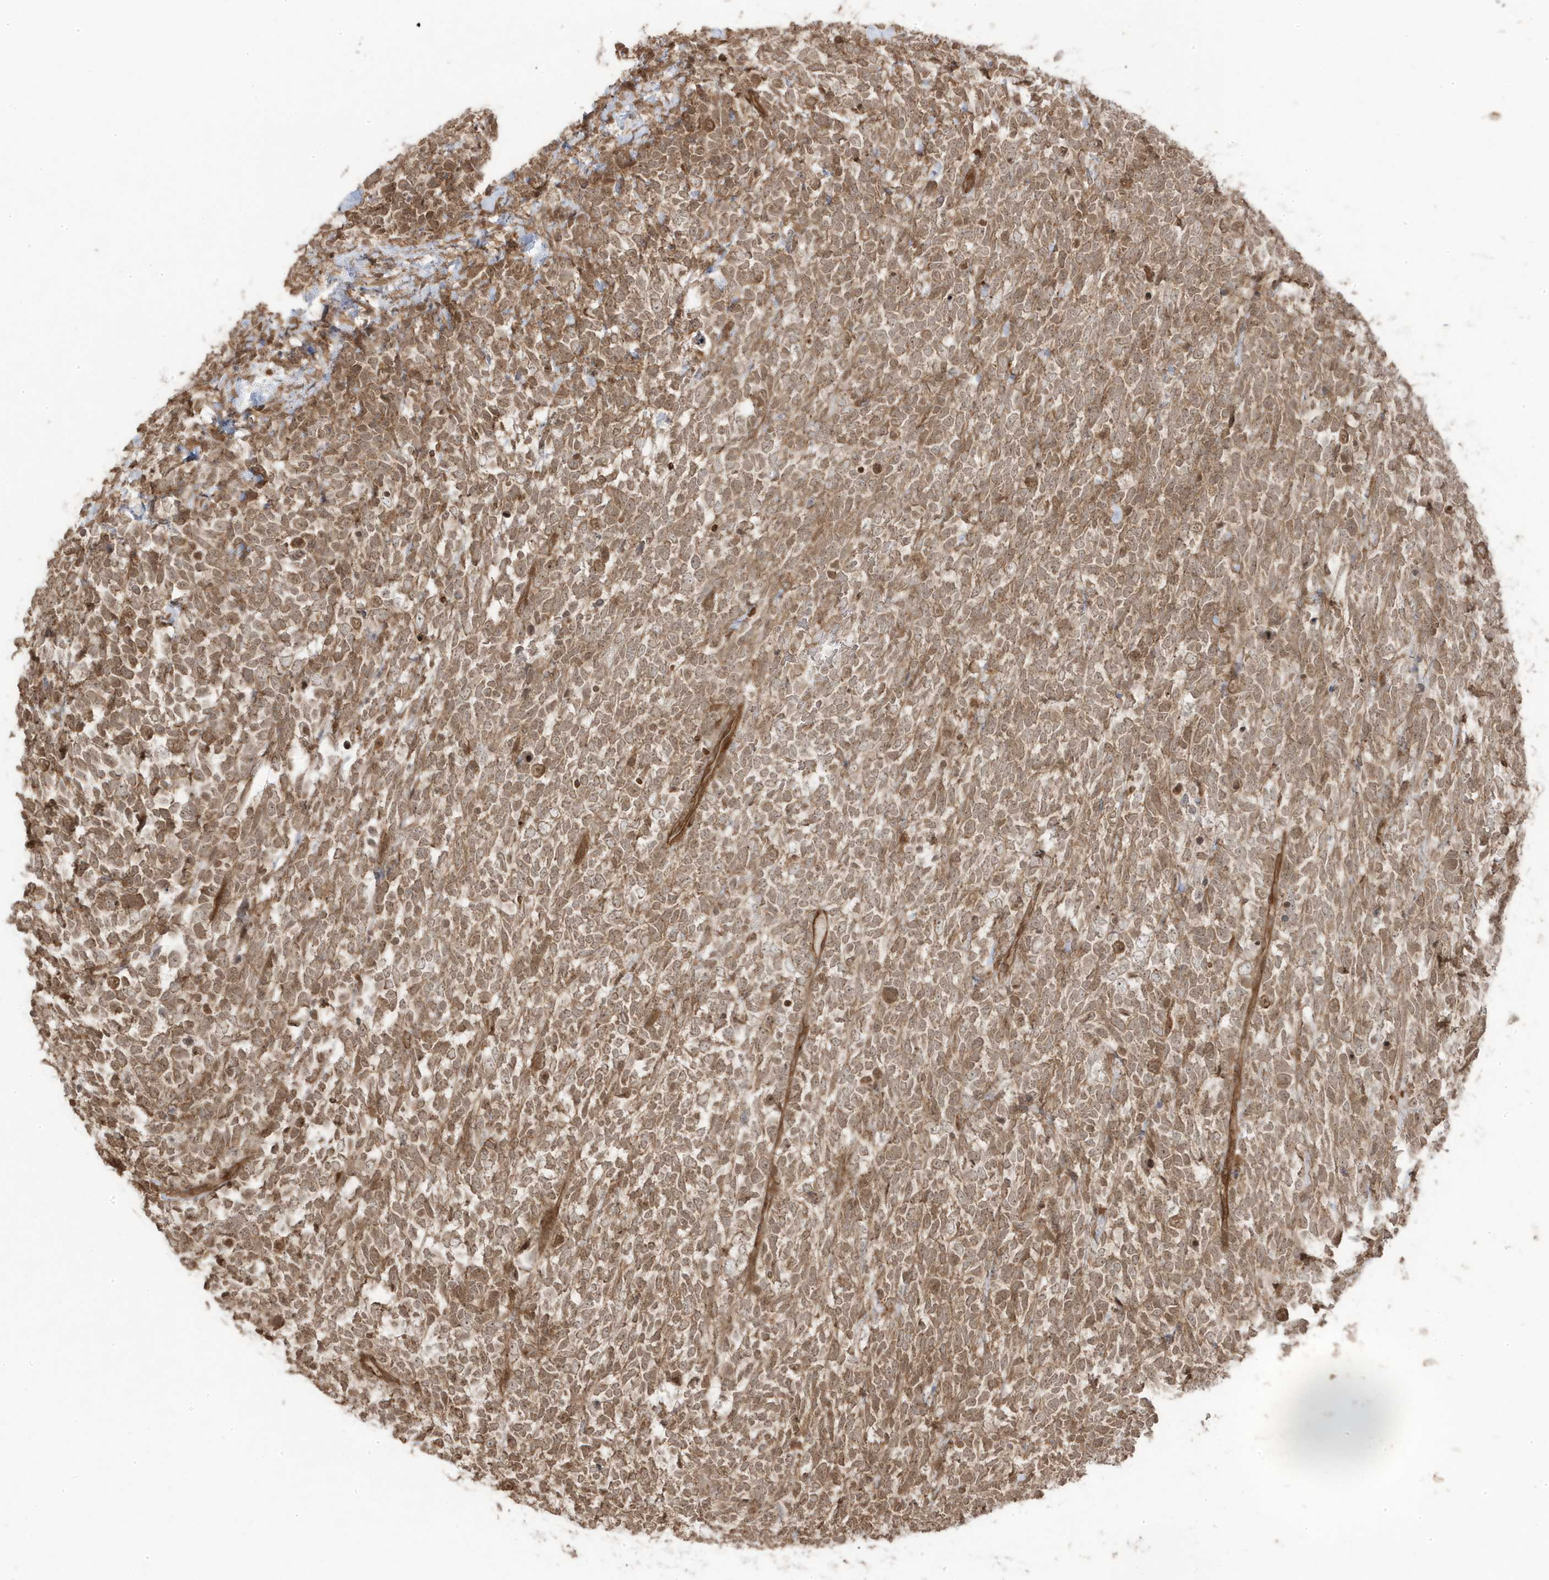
{"staining": {"intensity": "moderate", "quantity": ">75%", "location": "cytoplasmic/membranous"}, "tissue": "urothelial cancer", "cell_type": "Tumor cells", "image_type": "cancer", "snomed": [{"axis": "morphology", "description": "Urothelial carcinoma, High grade"}, {"axis": "topography", "description": "Urinary bladder"}], "caption": "A high-resolution micrograph shows immunohistochemistry staining of urothelial carcinoma (high-grade), which shows moderate cytoplasmic/membranous positivity in about >75% of tumor cells.", "gene": "ASAP1", "patient": {"sex": "female", "age": 82}}